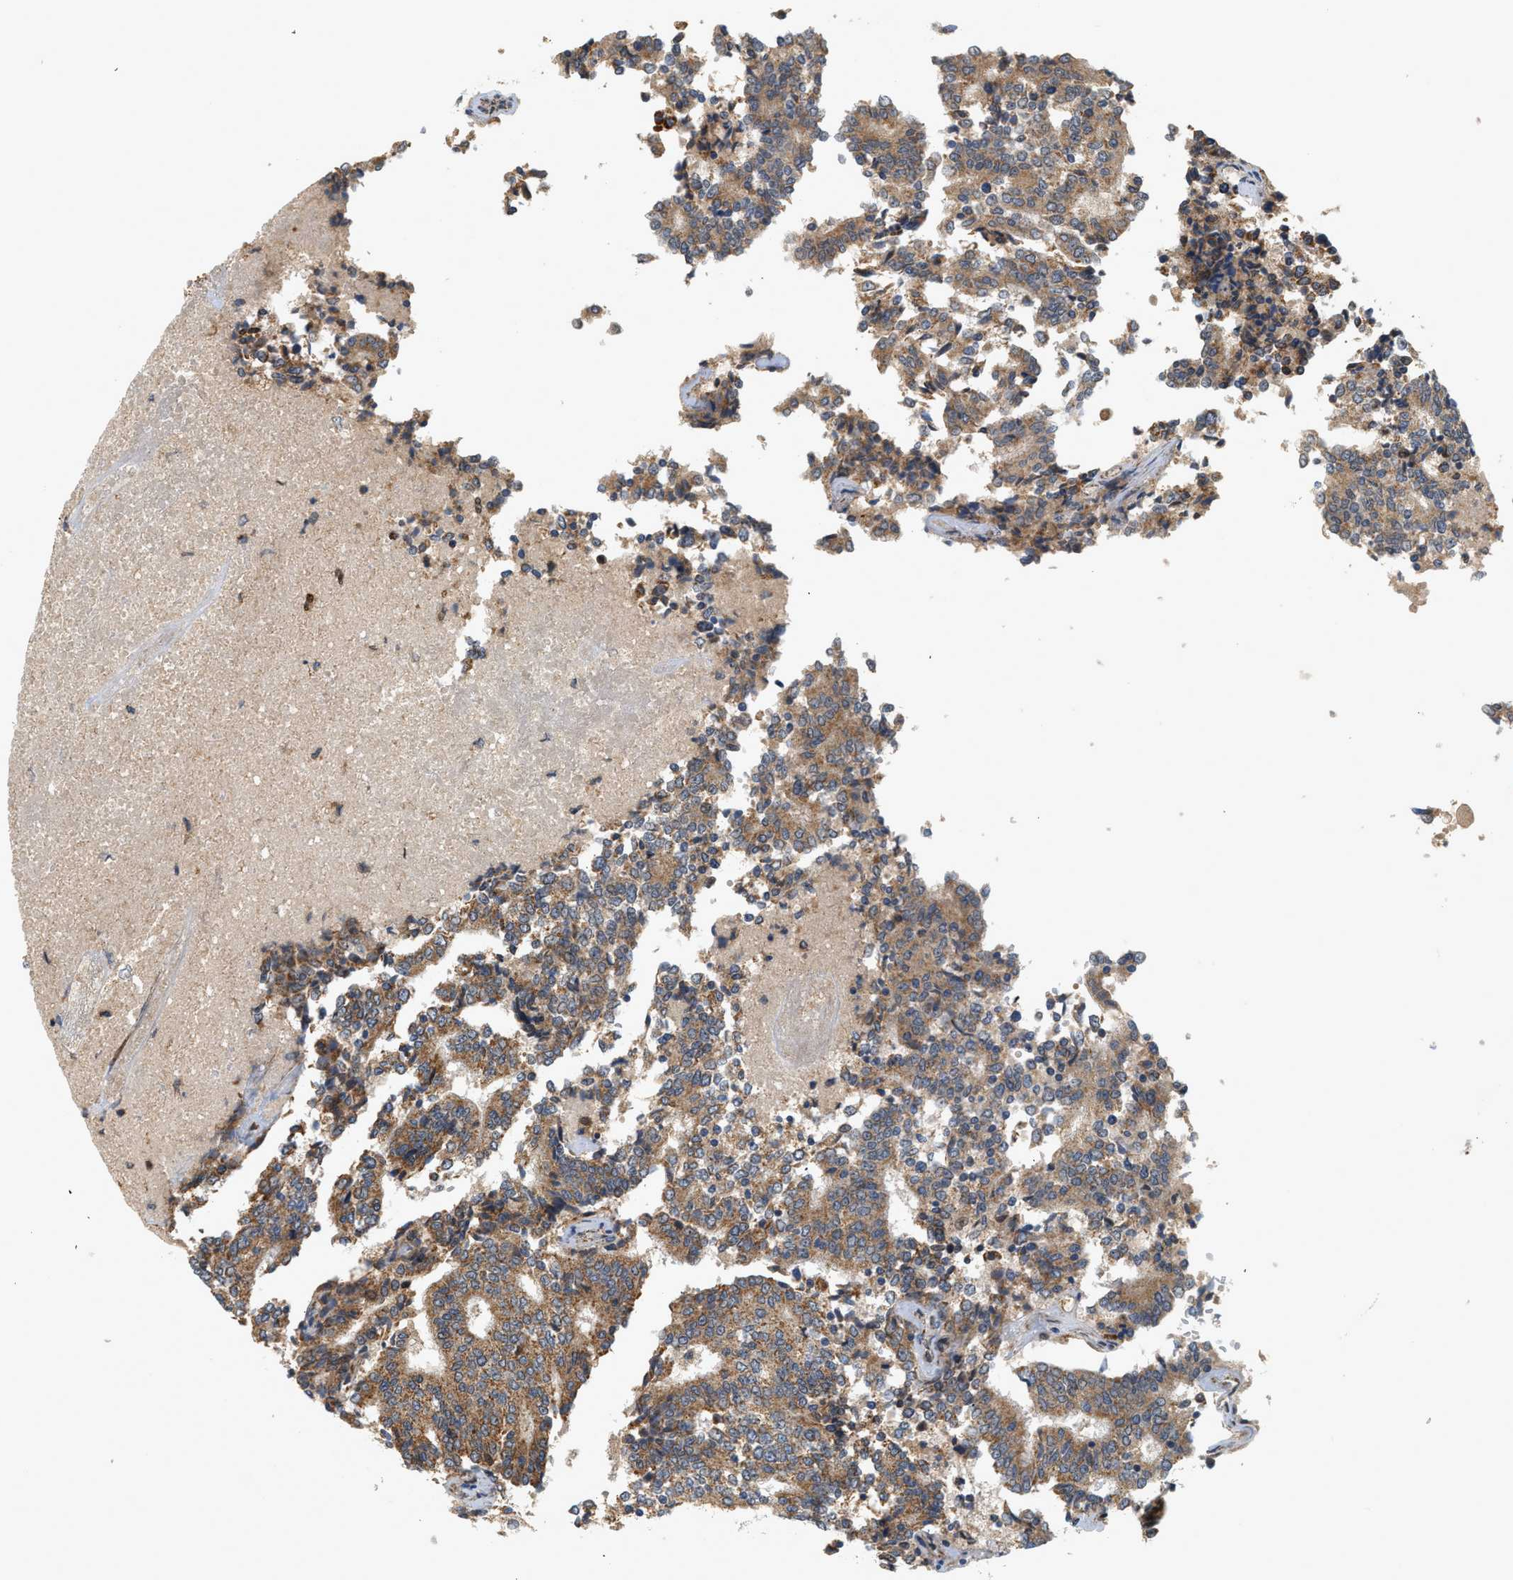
{"staining": {"intensity": "moderate", "quantity": ">75%", "location": "cytoplasmic/membranous"}, "tissue": "prostate cancer", "cell_type": "Tumor cells", "image_type": "cancer", "snomed": [{"axis": "morphology", "description": "Normal tissue, NOS"}, {"axis": "morphology", "description": "Adenocarcinoma, High grade"}, {"axis": "topography", "description": "Prostate"}, {"axis": "topography", "description": "Seminal veicle"}], "caption": "Approximately >75% of tumor cells in prostate cancer (high-grade adenocarcinoma) display moderate cytoplasmic/membranous protein positivity as visualized by brown immunohistochemical staining.", "gene": "MCU", "patient": {"sex": "male", "age": 55}}